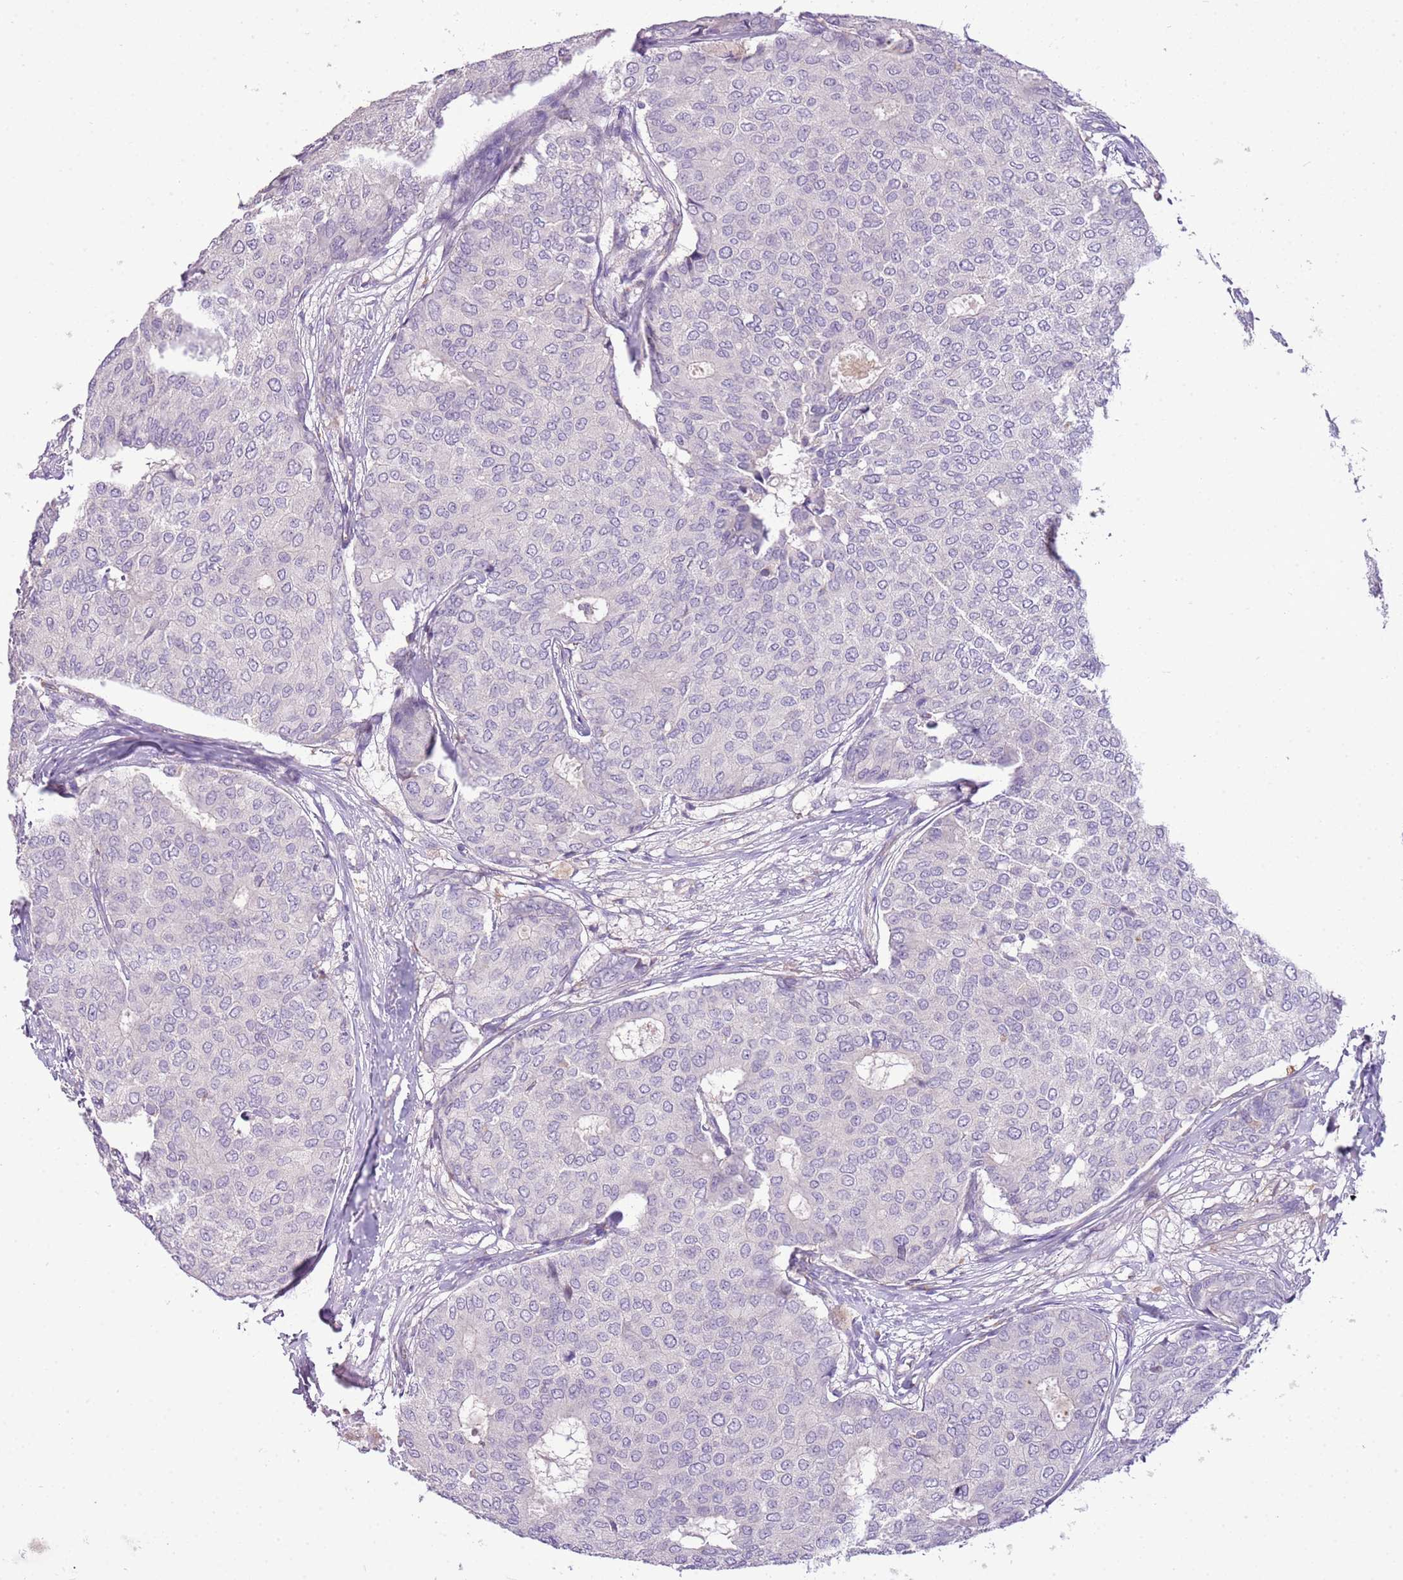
{"staining": {"intensity": "negative", "quantity": "none", "location": "none"}, "tissue": "breast cancer", "cell_type": "Tumor cells", "image_type": "cancer", "snomed": [{"axis": "morphology", "description": "Duct carcinoma"}, {"axis": "topography", "description": "Breast"}], "caption": "Intraductal carcinoma (breast) was stained to show a protein in brown. There is no significant positivity in tumor cells.", "gene": "SCAMP5", "patient": {"sex": "female", "age": 75}}